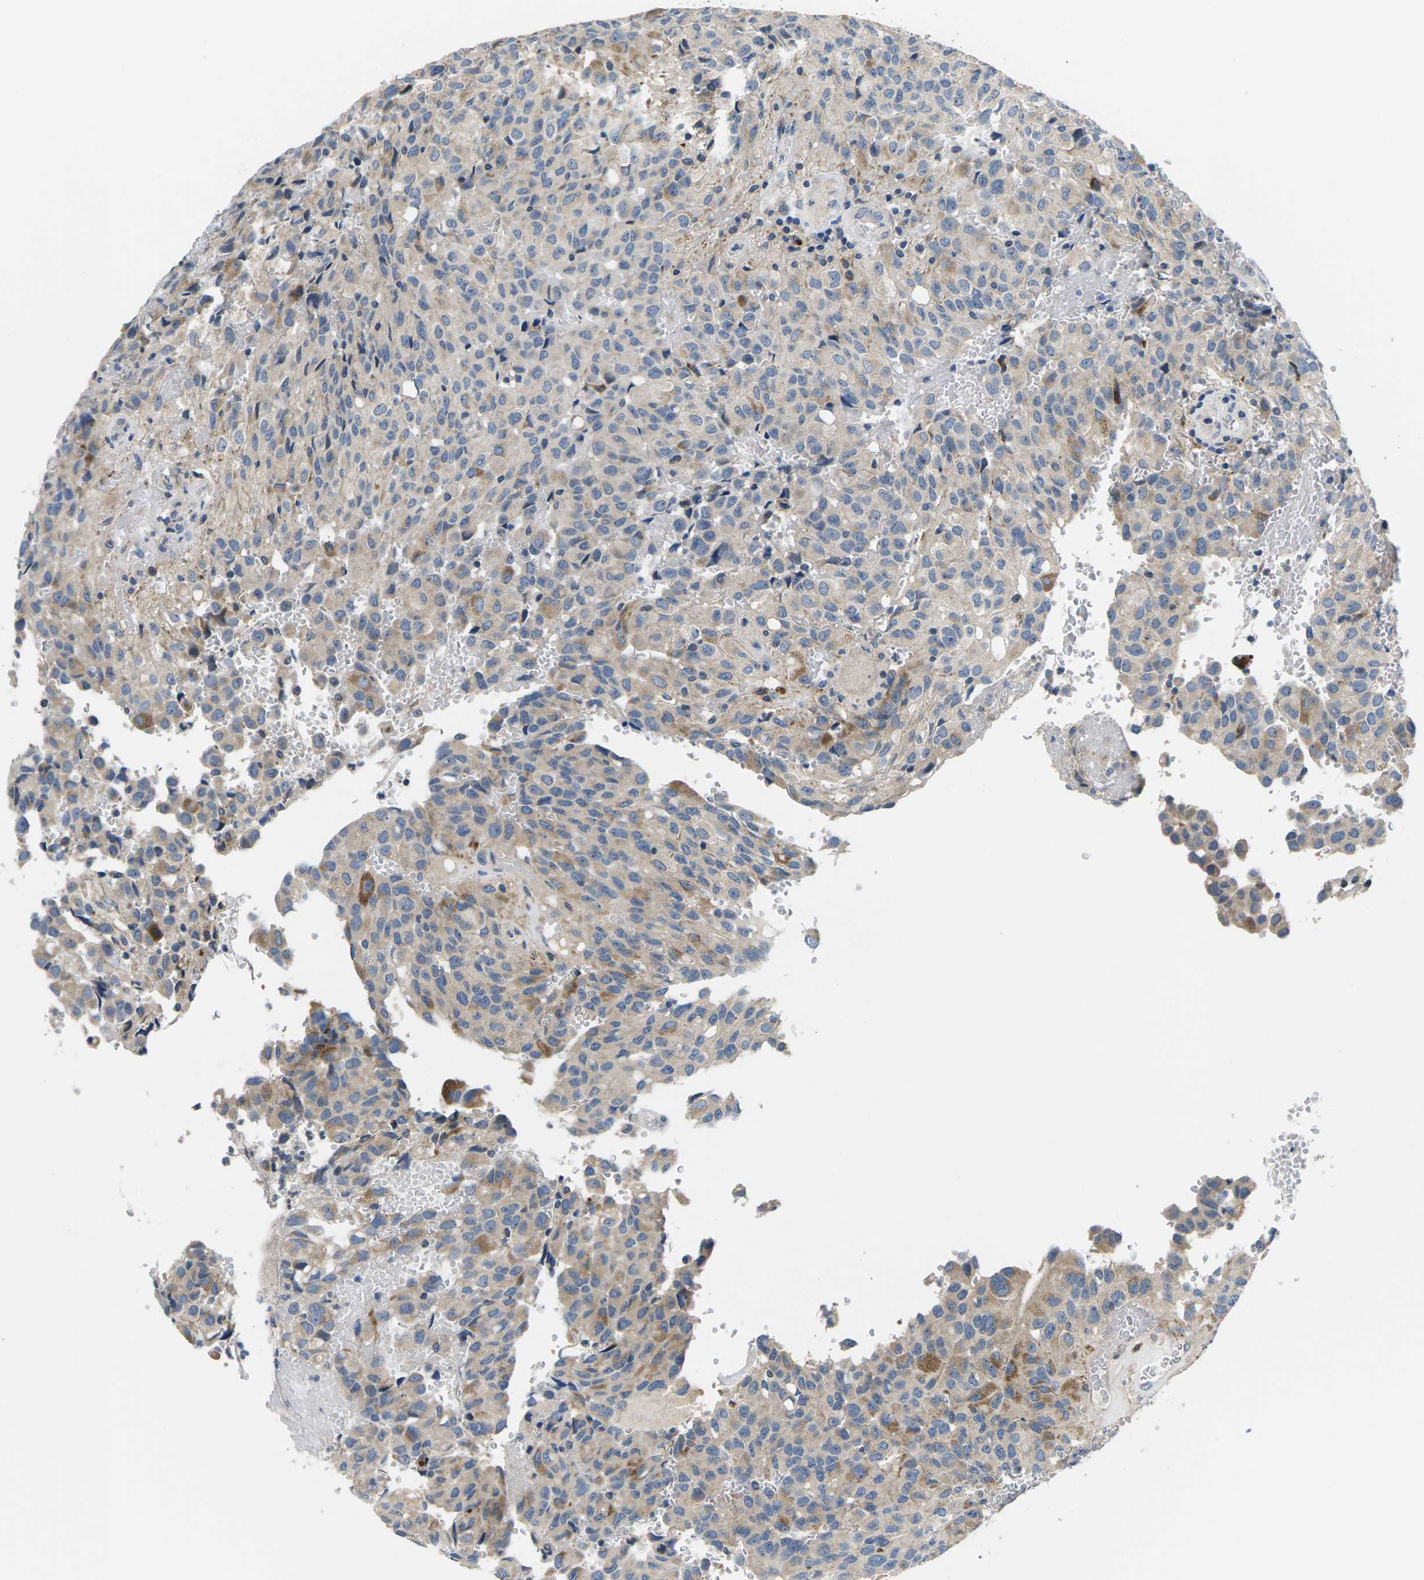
{"staining": {"intensity": "moderate", "quantity": "<25%", "location": "cytoplasmic/membranous"}, "tissue": "glioma", "cell_type": "Tumor cells", "image_type": "cancer", "snomed": [{"axis": "morphology", "description": "Glioma, malignant, High grade"}, {"axis": "topography", "description": "Brain"}], "caption": "This image displays immunohistochemistry (IHC) staining of malignant glioma (high-grade), with low moderate cytoplasmic/membranous staining in about <25% of tumor cells.", "gene": "ERGIC3", "patient": {"sex": "male", "age": 32}}